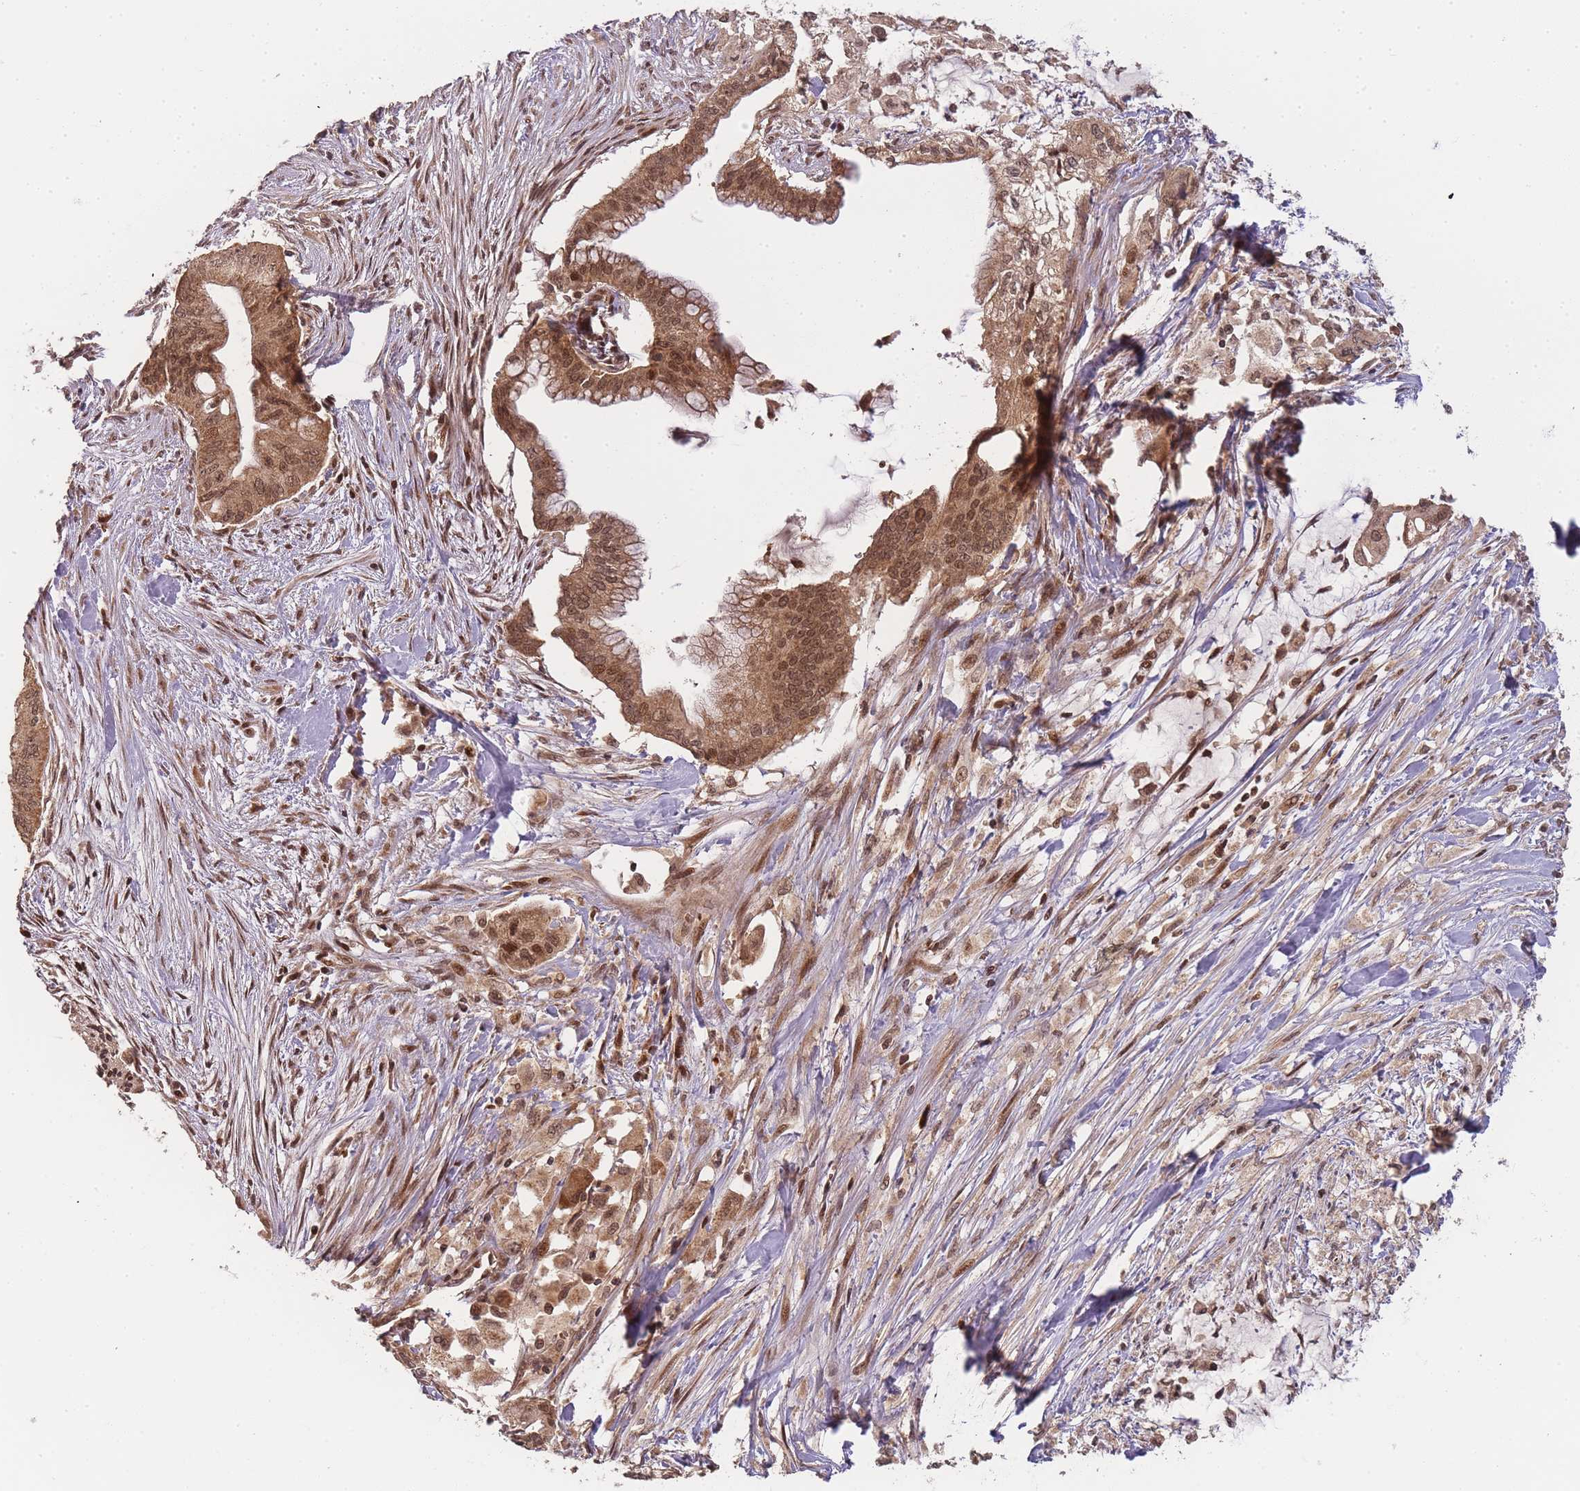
{"staining": {"intensity": "moderate", "quantity": ">75%", "location": "cytoplasmic/membranous,nuclear"}, "tissue": "pancreatic cancer", "cell_type": "Tumor cells", "image_type": "cancer", "snomed": [{"axis": "morphology", "description": "Adenocarcinoma, NOS"}, {"axis": "topography", "description": "Pancreas"}], "caption": "Immunohistochemistry (IHC) histopathology image of neoplastic tissue: human pancreatic adenocarcinoma stained using IHC shows medium levels of moderate protein expression localized specifically in the cytoplasmic/membranous and nuclear of tumor cells, appearing as a cytoplasmic/membranous and nuclear brown color.", "gene": "ZNF497", "patient": {"sex": "male", "age": 46}}